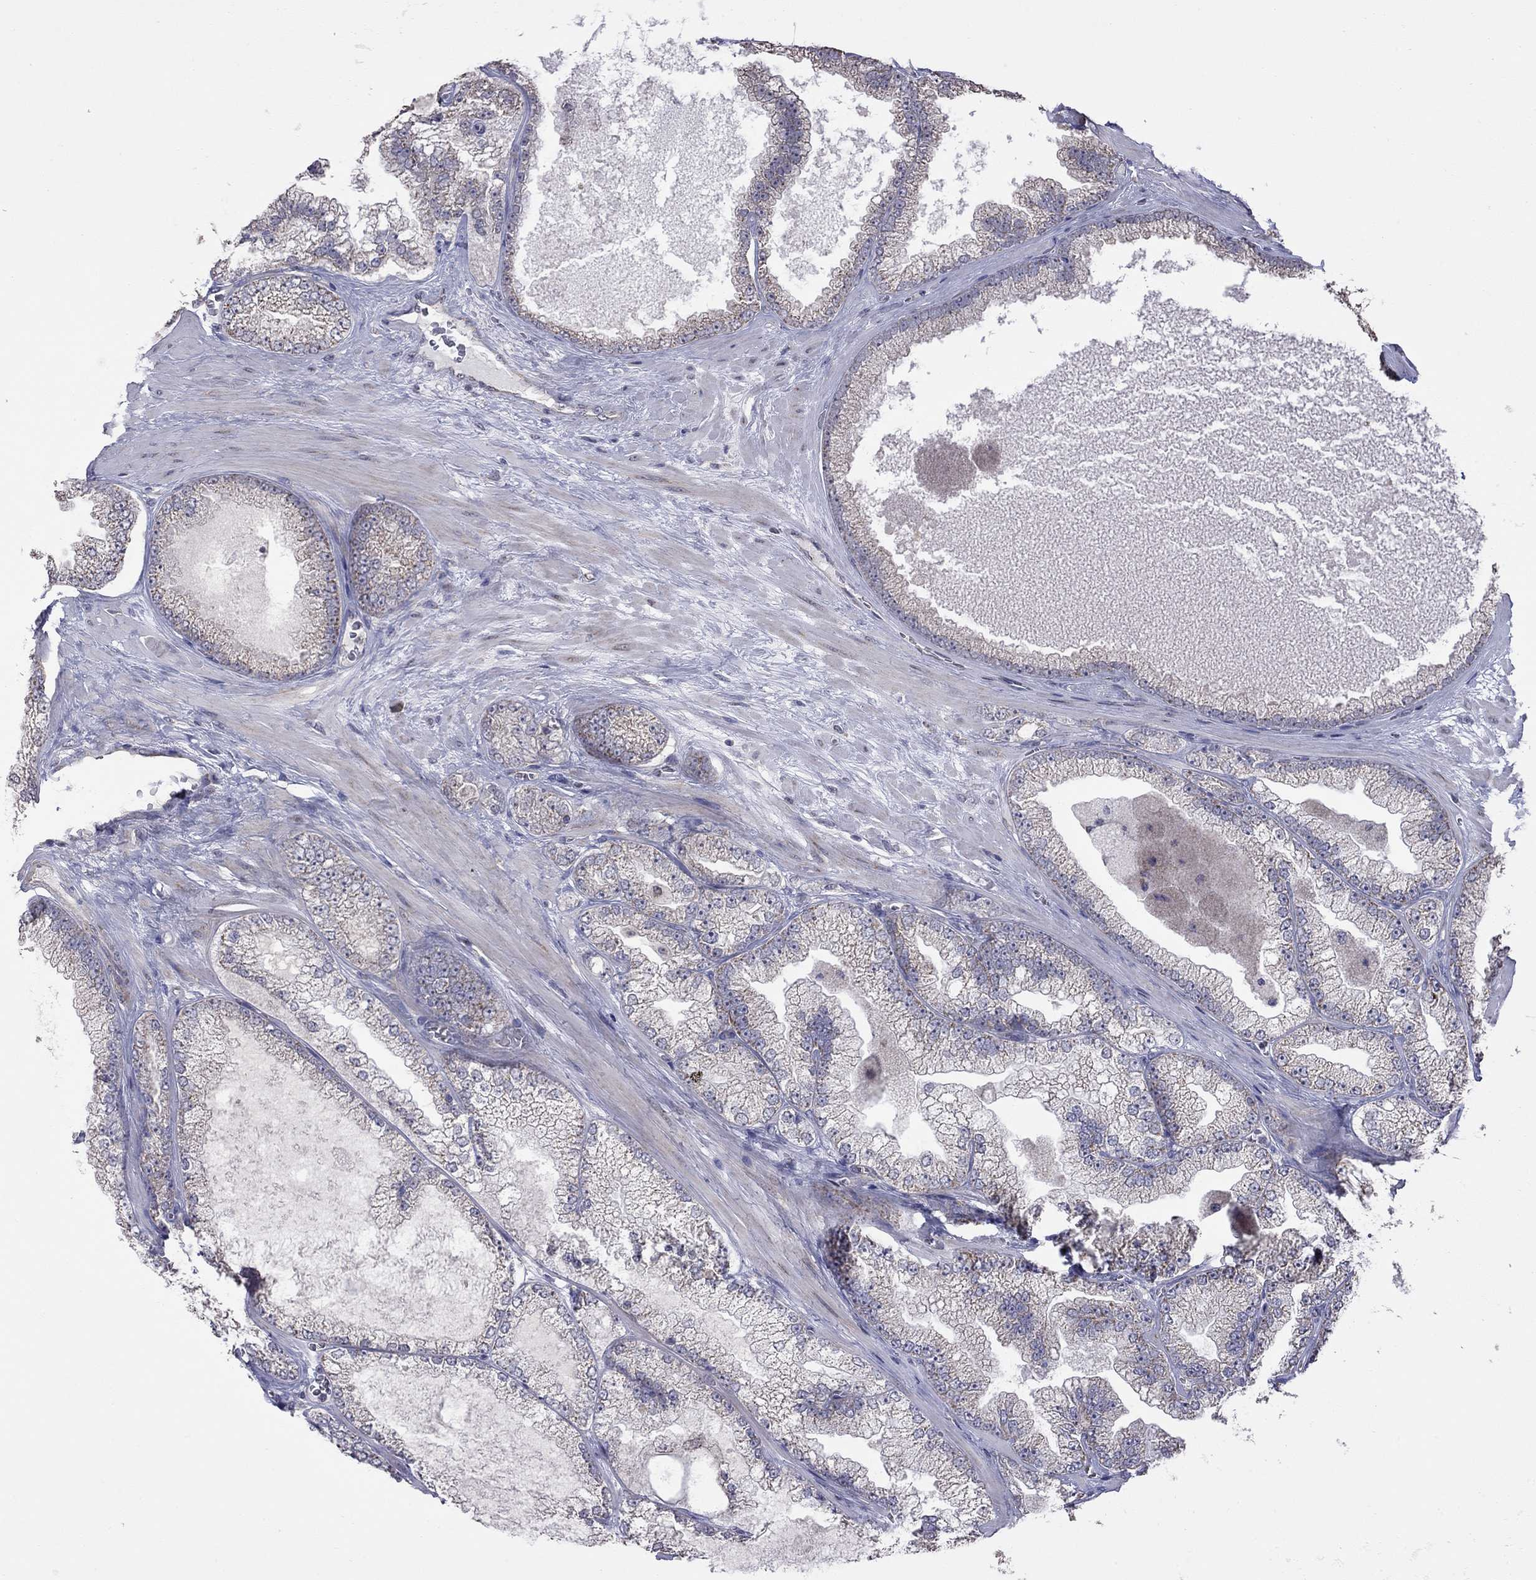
{"staining": {"intensity": "negative", "quantity": "none", "location": "none"}, "tissue": "prostate cancer", "cell_type": "Tumor cells", "image_type": "cancer", "snomed": [{"axis": "morphology", "description": "Adenocarcinoma, Low grade"}, {"axis": "topography", "description": "Prostate"}], "caption": "A micrograph of human prostate low-grade adenocarcinoma is negative for staining in tumor cells.", "gene": "NDUFB1", "patient": {"sex": "male", "age": 57}}